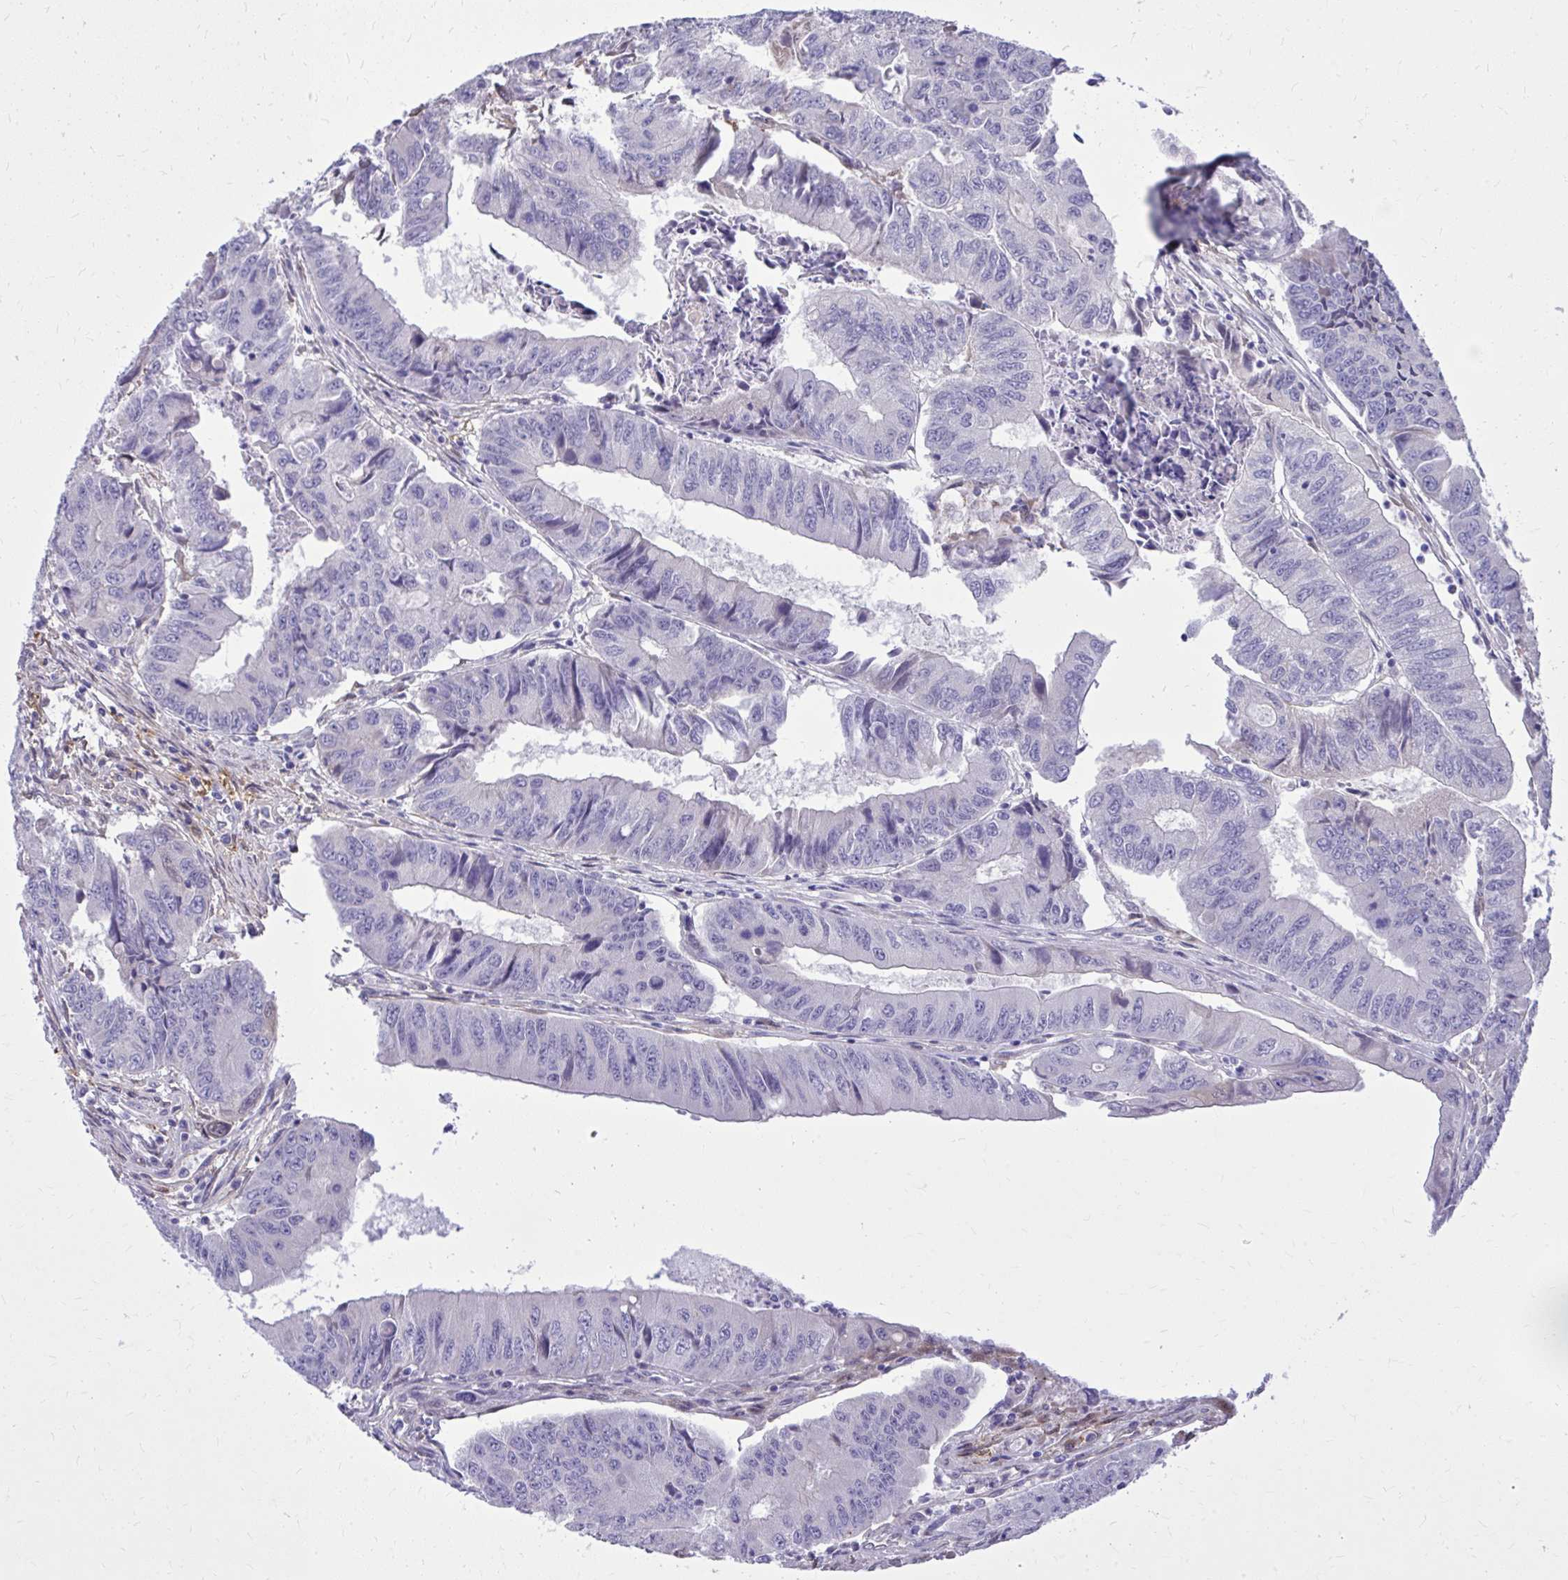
{"staining": {"intensity": "negative", "quantity": "none", "location": "none"}, "tissue": "colorectal cancer", "cell_type": "Tumor cells", "image_type": "cancer", "snomed": [{"axis": "morphology", "description": "Adenocarcinoma, NOS"}, {"axis": "topography", "description": "Colon"}], "caption": "Immunohistochemical staining of human adenocarcinoma (colorectal) displays no significant expression in tumor cells. (DAB (3,3'-diaminobenzidine) immunohistochemistry (IHC) visualized using brightfield microscopy, high magnification).", "gene": "NNMT", "patient": {"sex": "male", "age": 53}}